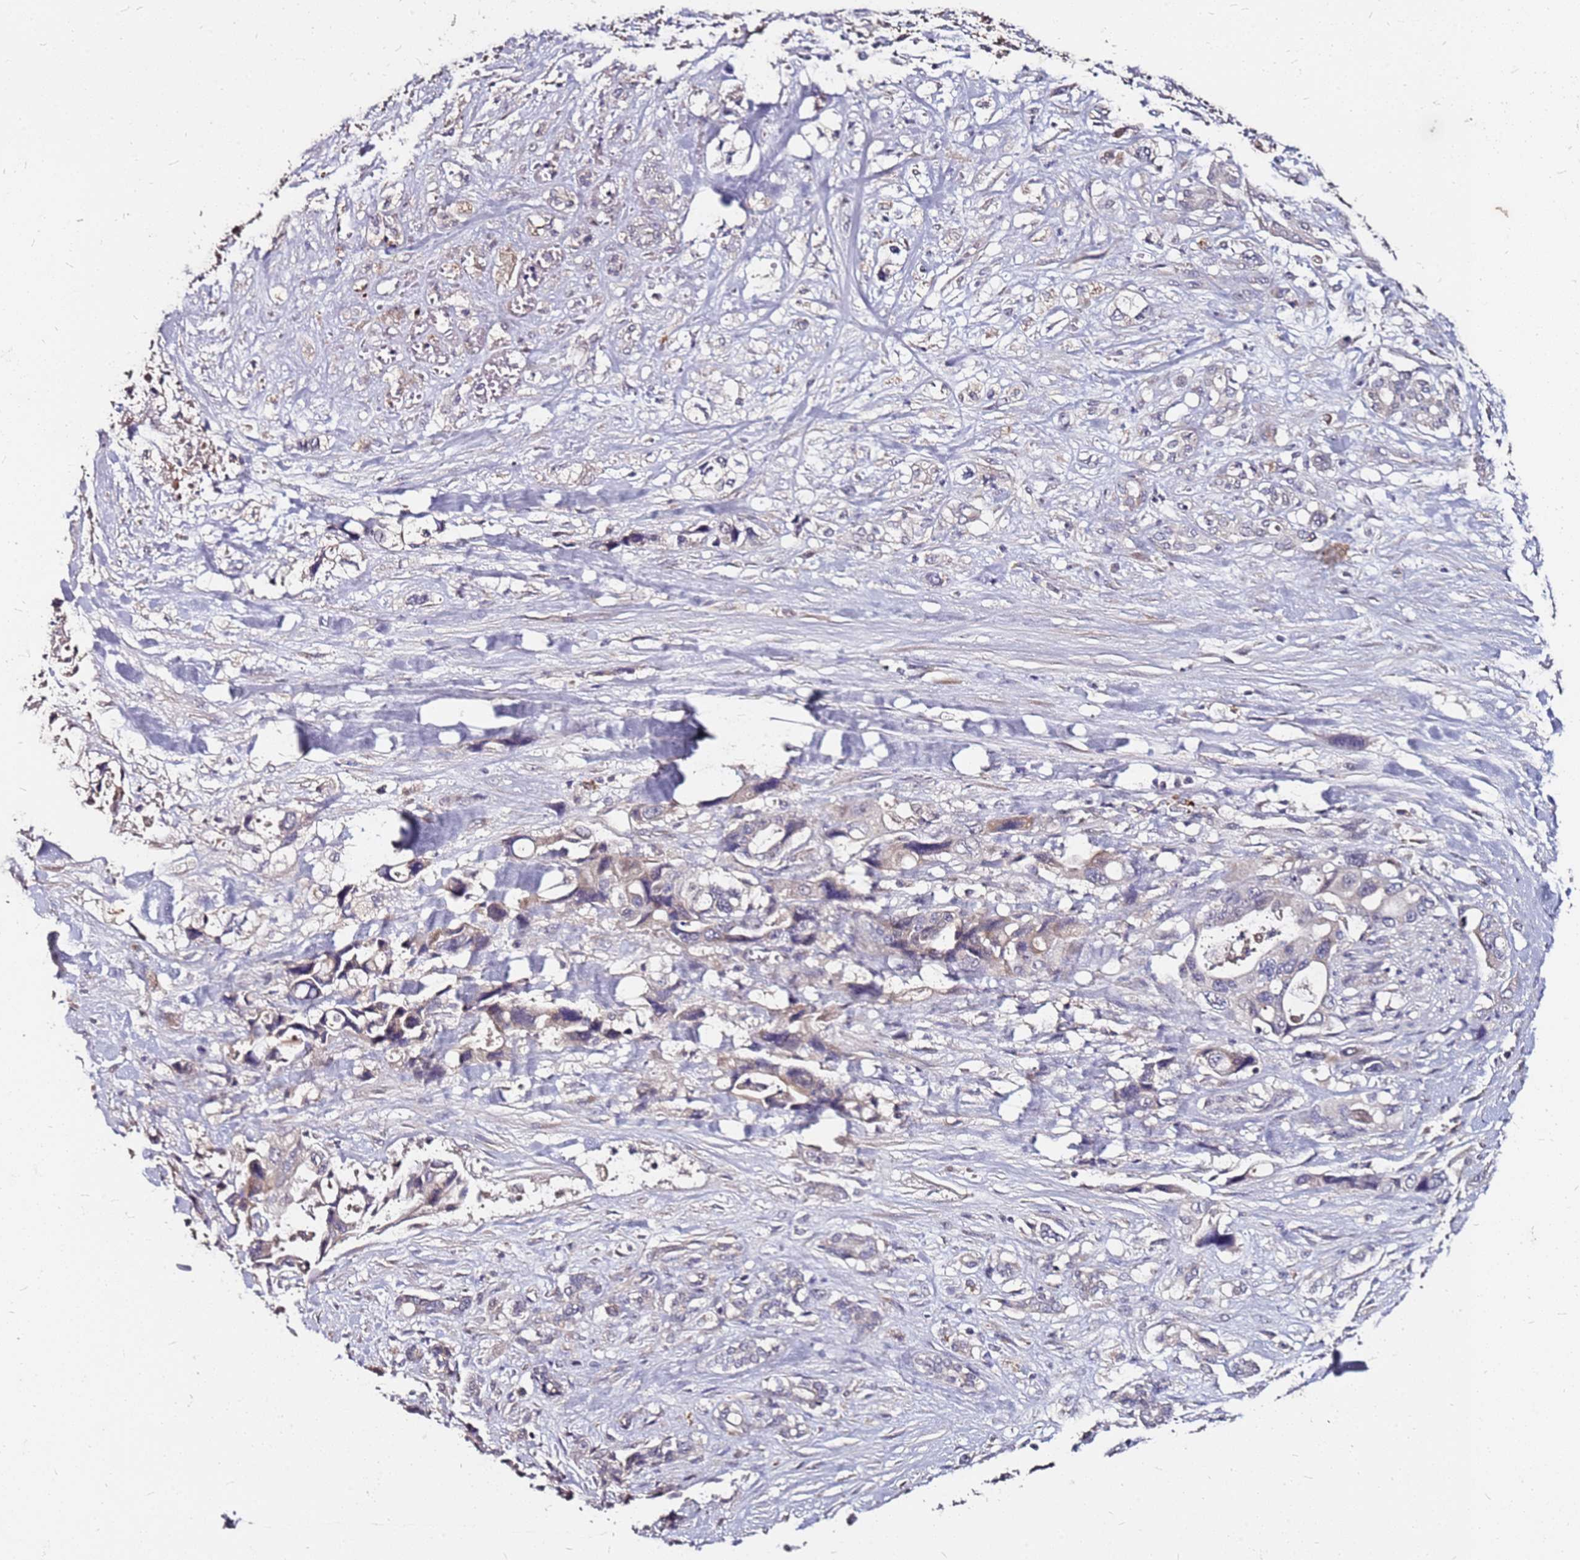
{"staining": {"intensity": "weak", "quantity": "<25%", "location": "cytoplasmic/membranous"}, "tissue": "pancreatic cancer", "cell_type": "Tumor cells", "image_type": "cancer", "snomed": [{"axis": "morphology", "description": "Adenocarcinoma, NOS"}, {"axis": "topography", "description": "Pancreas"}], "caption": "This is an immunohistochemistry micrograph of pancreatic adenocarcinoma. There is no expression in tumor cells.", "gene": "DCDC2C", "patient": {"sex": "male", "age": 46}}